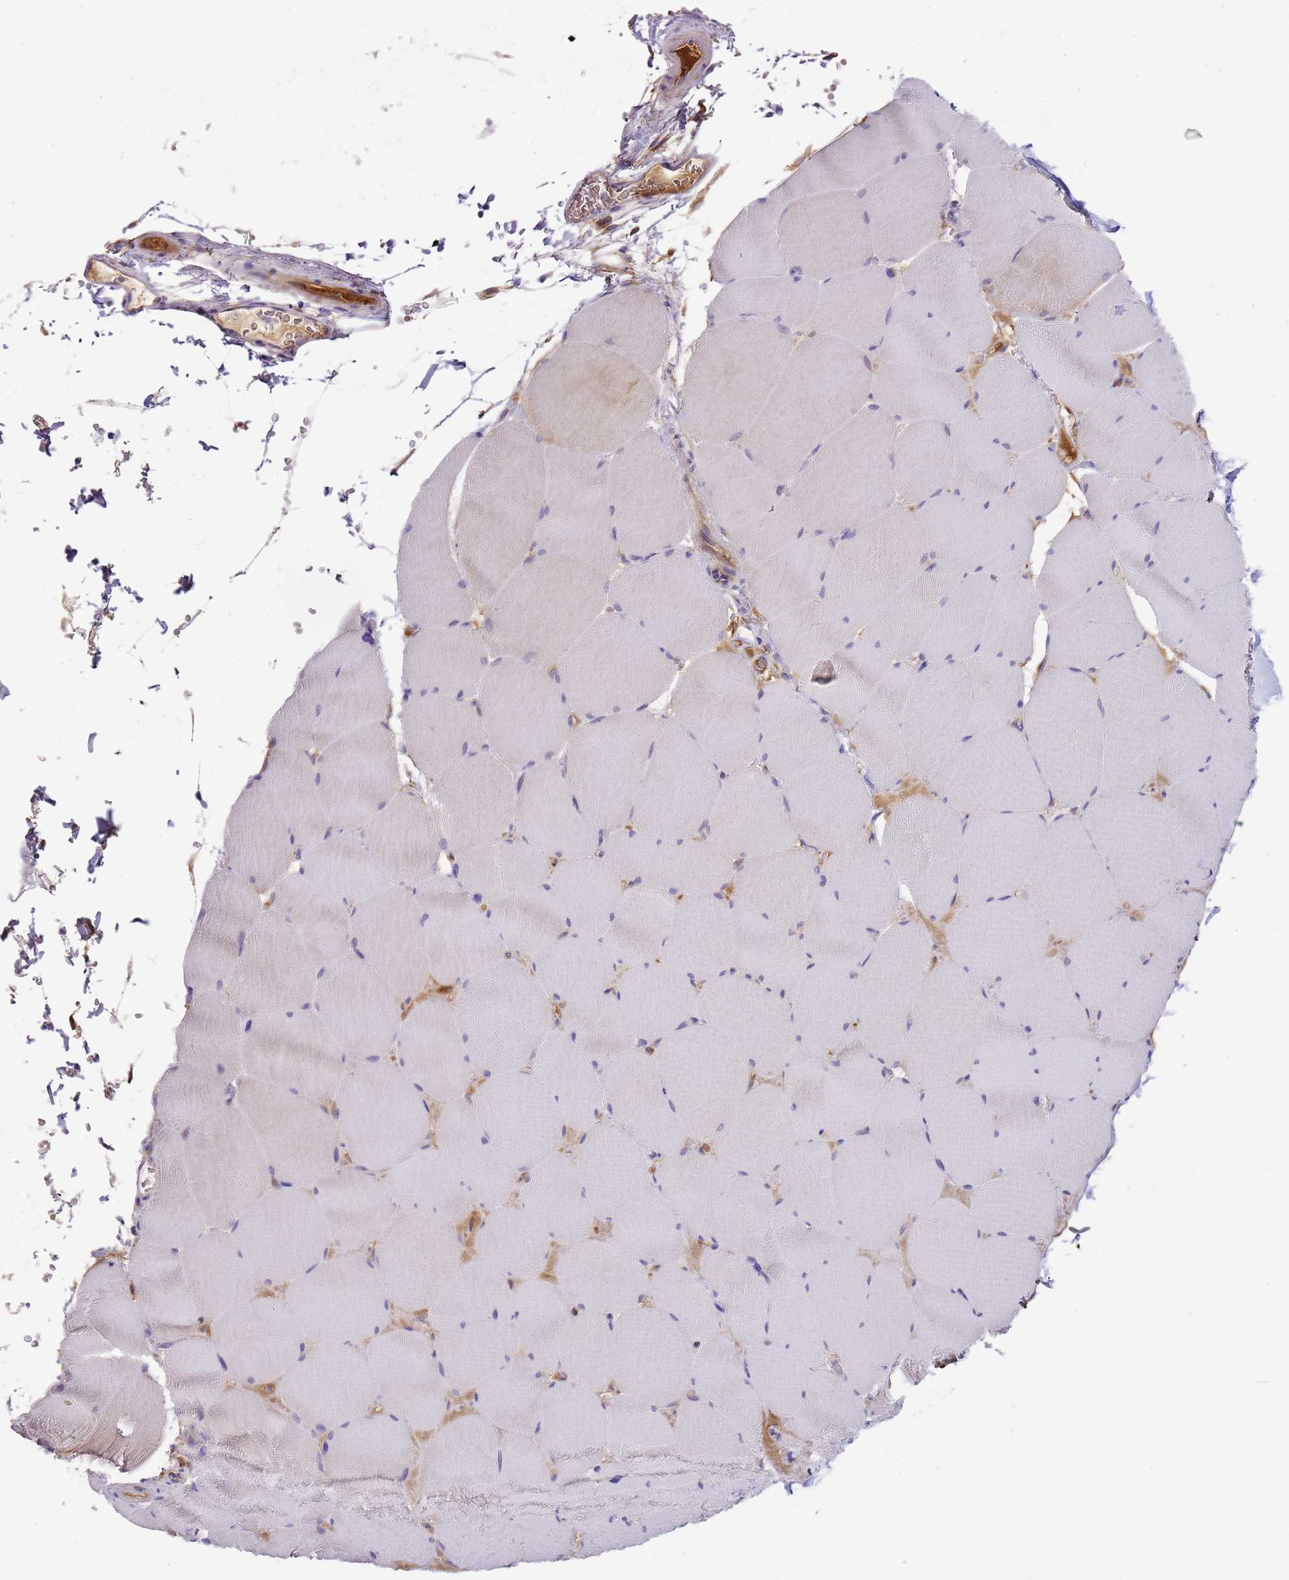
{"staining": {"intensity": "negative", "quantity": "none", "location": "none"}, "tissue": "skeletal muscle", "cell_type": "Myocytes", "image_type": "normal", "snomed": [{"axis": "morphology", "description": "Normal tissue, NOS"}, {"axis": "topography", "description": "Skeletal muscle"}, {"axis": "topography", "description": "Head-Neck"}], "caption": "Immunohistochemistry (IHC) photomicrograph of benign skeletal muscle: skeletal muscle stained with DAB reveals no significant protein expression in myocytes. The staining is performed using DAB (3,3'-diaminobenzidine) brown chromogen with nuclei counter-stained in using hematoxylin.", "gene": "RFK", "patient": {"sex": "male", "age": 66}}